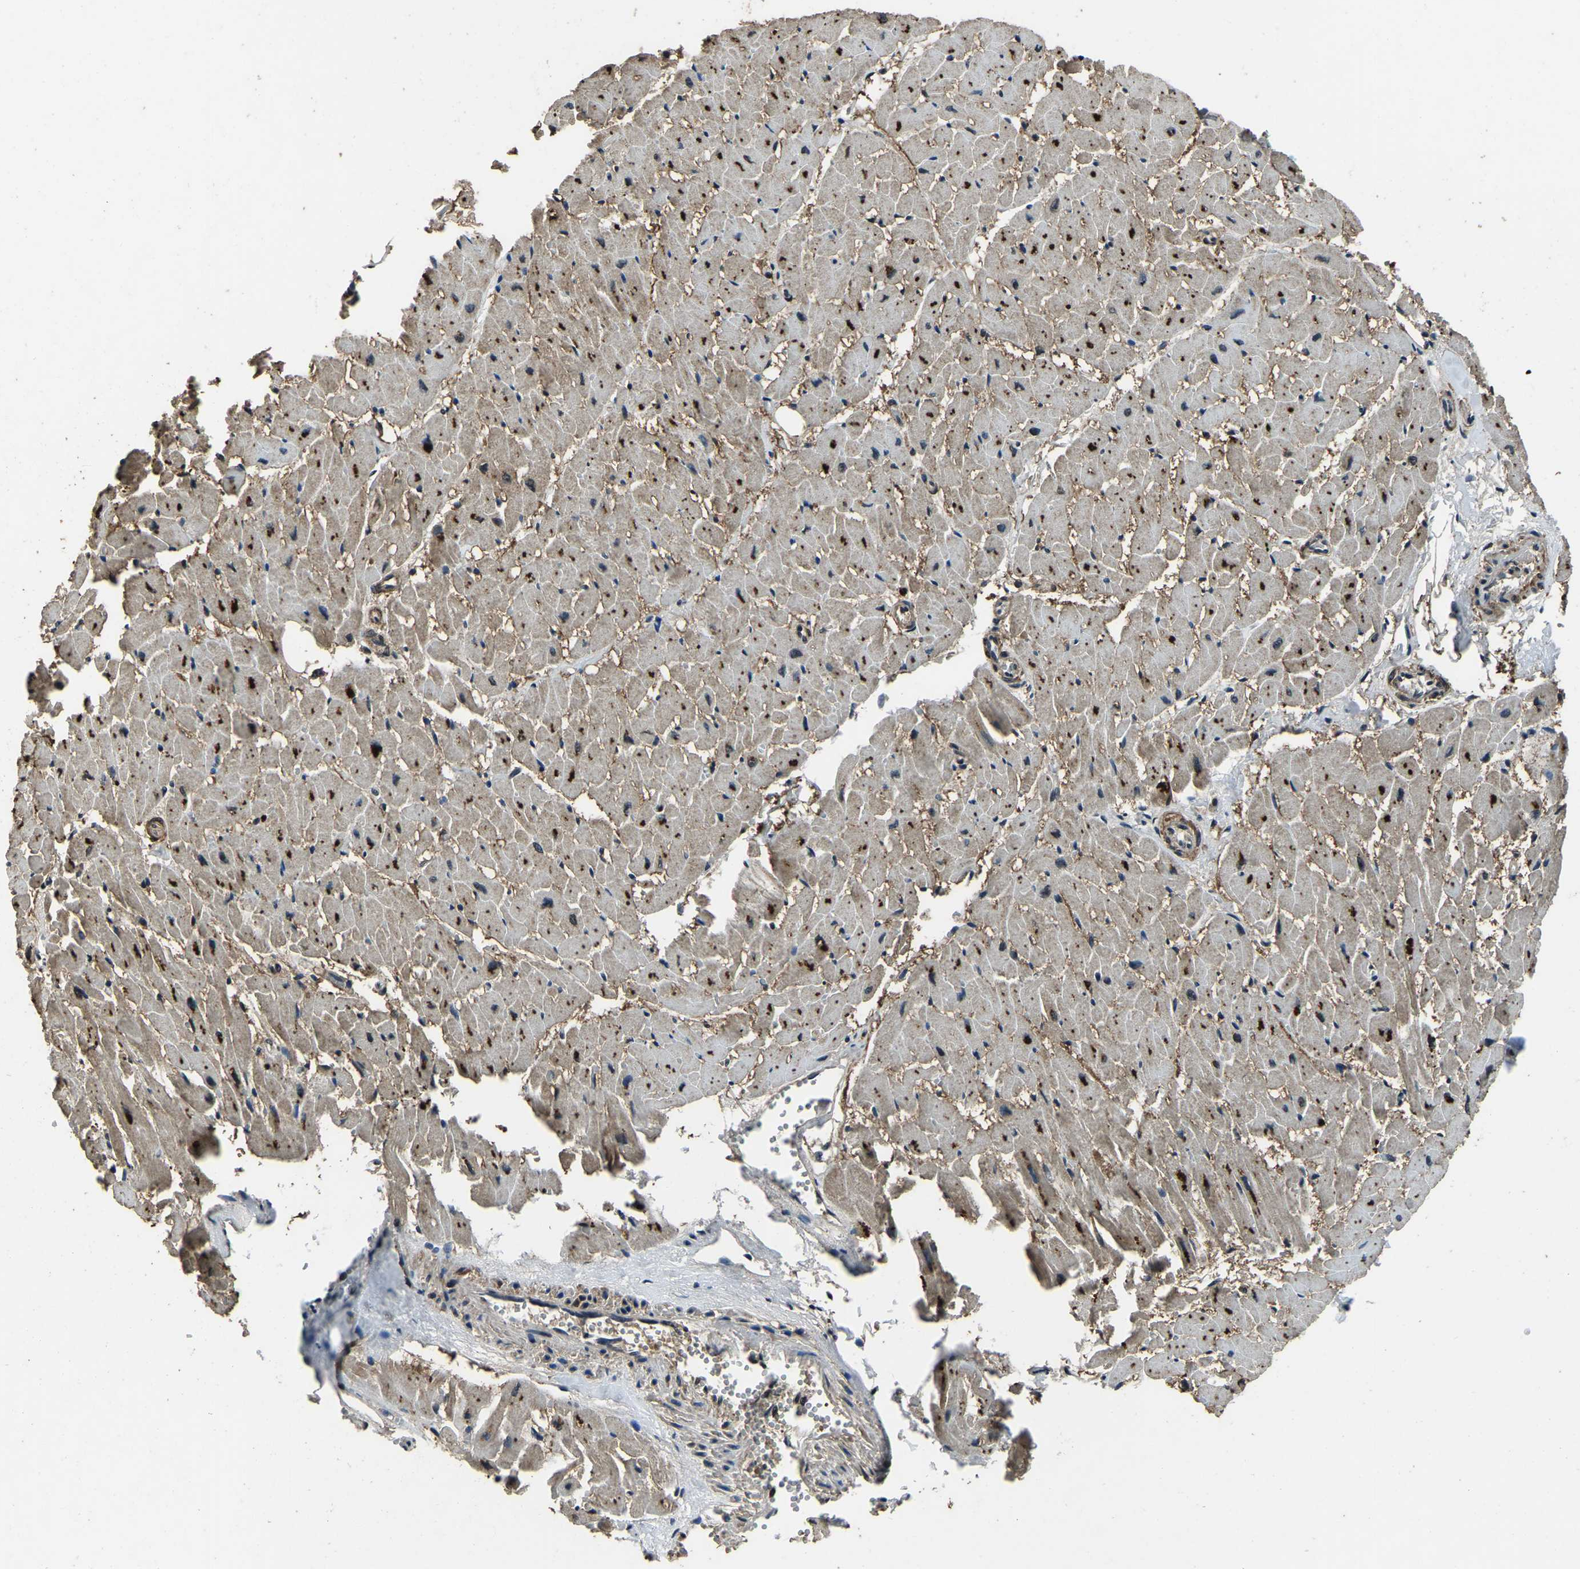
{"staining": {"intensity": "moderate", "quantity": ">75%", "location": "cytoplasmic/membranous"}, "tissue": "heart muscle", "cell_type": "Cardiomyocytes", "image_type": "normal", "snomed": [{"axis": "morphology", "description": "Normal tissue, NOS"}, {"axis": "topography", "description": "Heart"}], "caption": "Protein expression analysis of benign heart muscle exhibits moderate cytoplasmic/membranous expression in about >75% of cardiomyocytes. (DAB = brown stain, brightfield microscopy at high magnification).", "gene": "ANKIB1", "patient": {"sex": "female", "age": 19}}